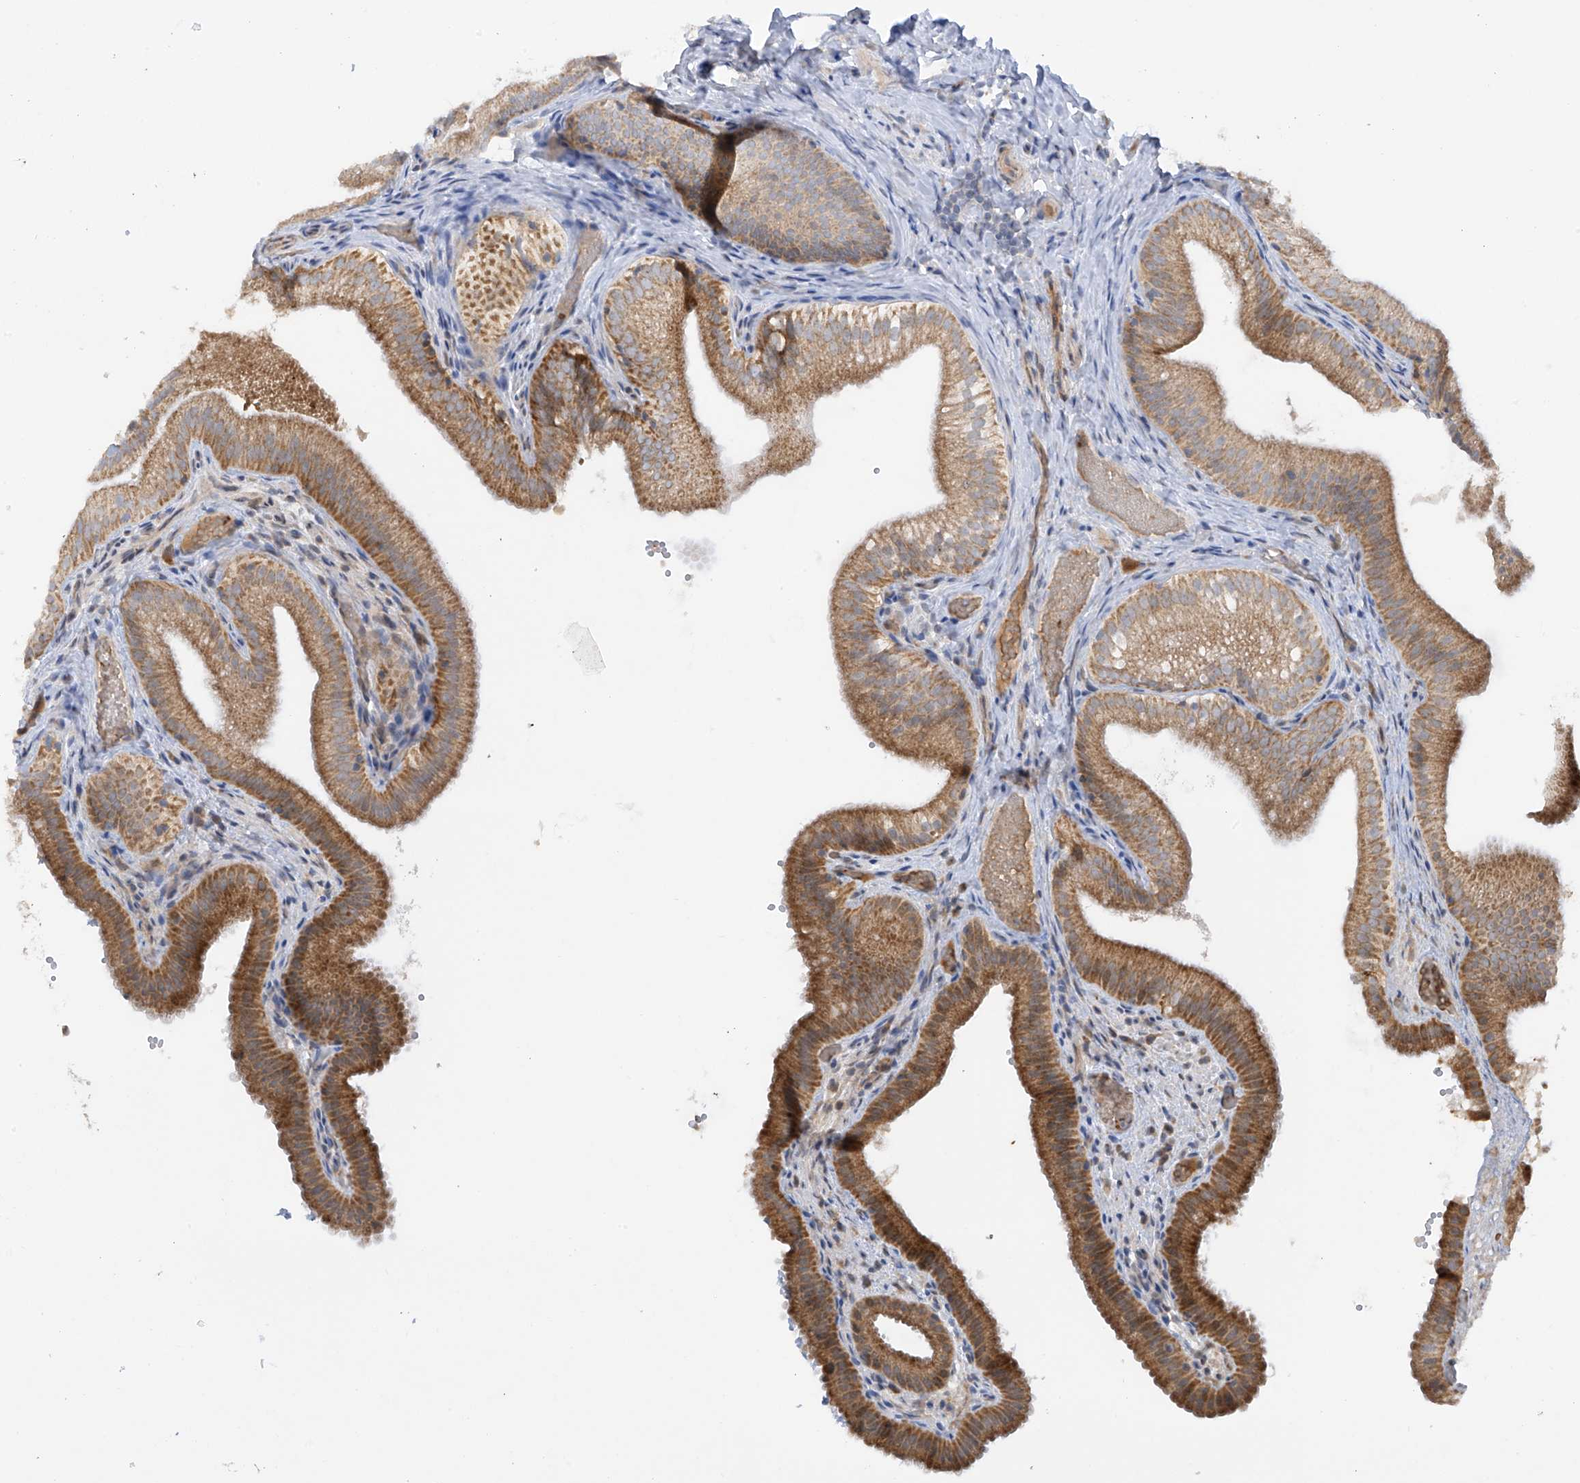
{"staining": {"intensity": "strong", "quantity": ">75%", "location": "cytoplasmic/membranous"}, "tissue": "gallbladder", "cell_type": "Glandular cells", "image_type": "normal", "snomed": [{"axis": "morphology", "description": "Normal tissue, NOS"}, {"axis": "topography", "description": "Gallbladder"}], "caption": "Strong cytoplasmic/membranous positivity is appreciated in about >75% of glandular cells in normal gallbladder. (DAB (3,3'-diaminobenzidine) IHC with brightfield microscopy, high magnification).", "gene": "METTL18", "patient": {"sex": "female", "age": 30}}